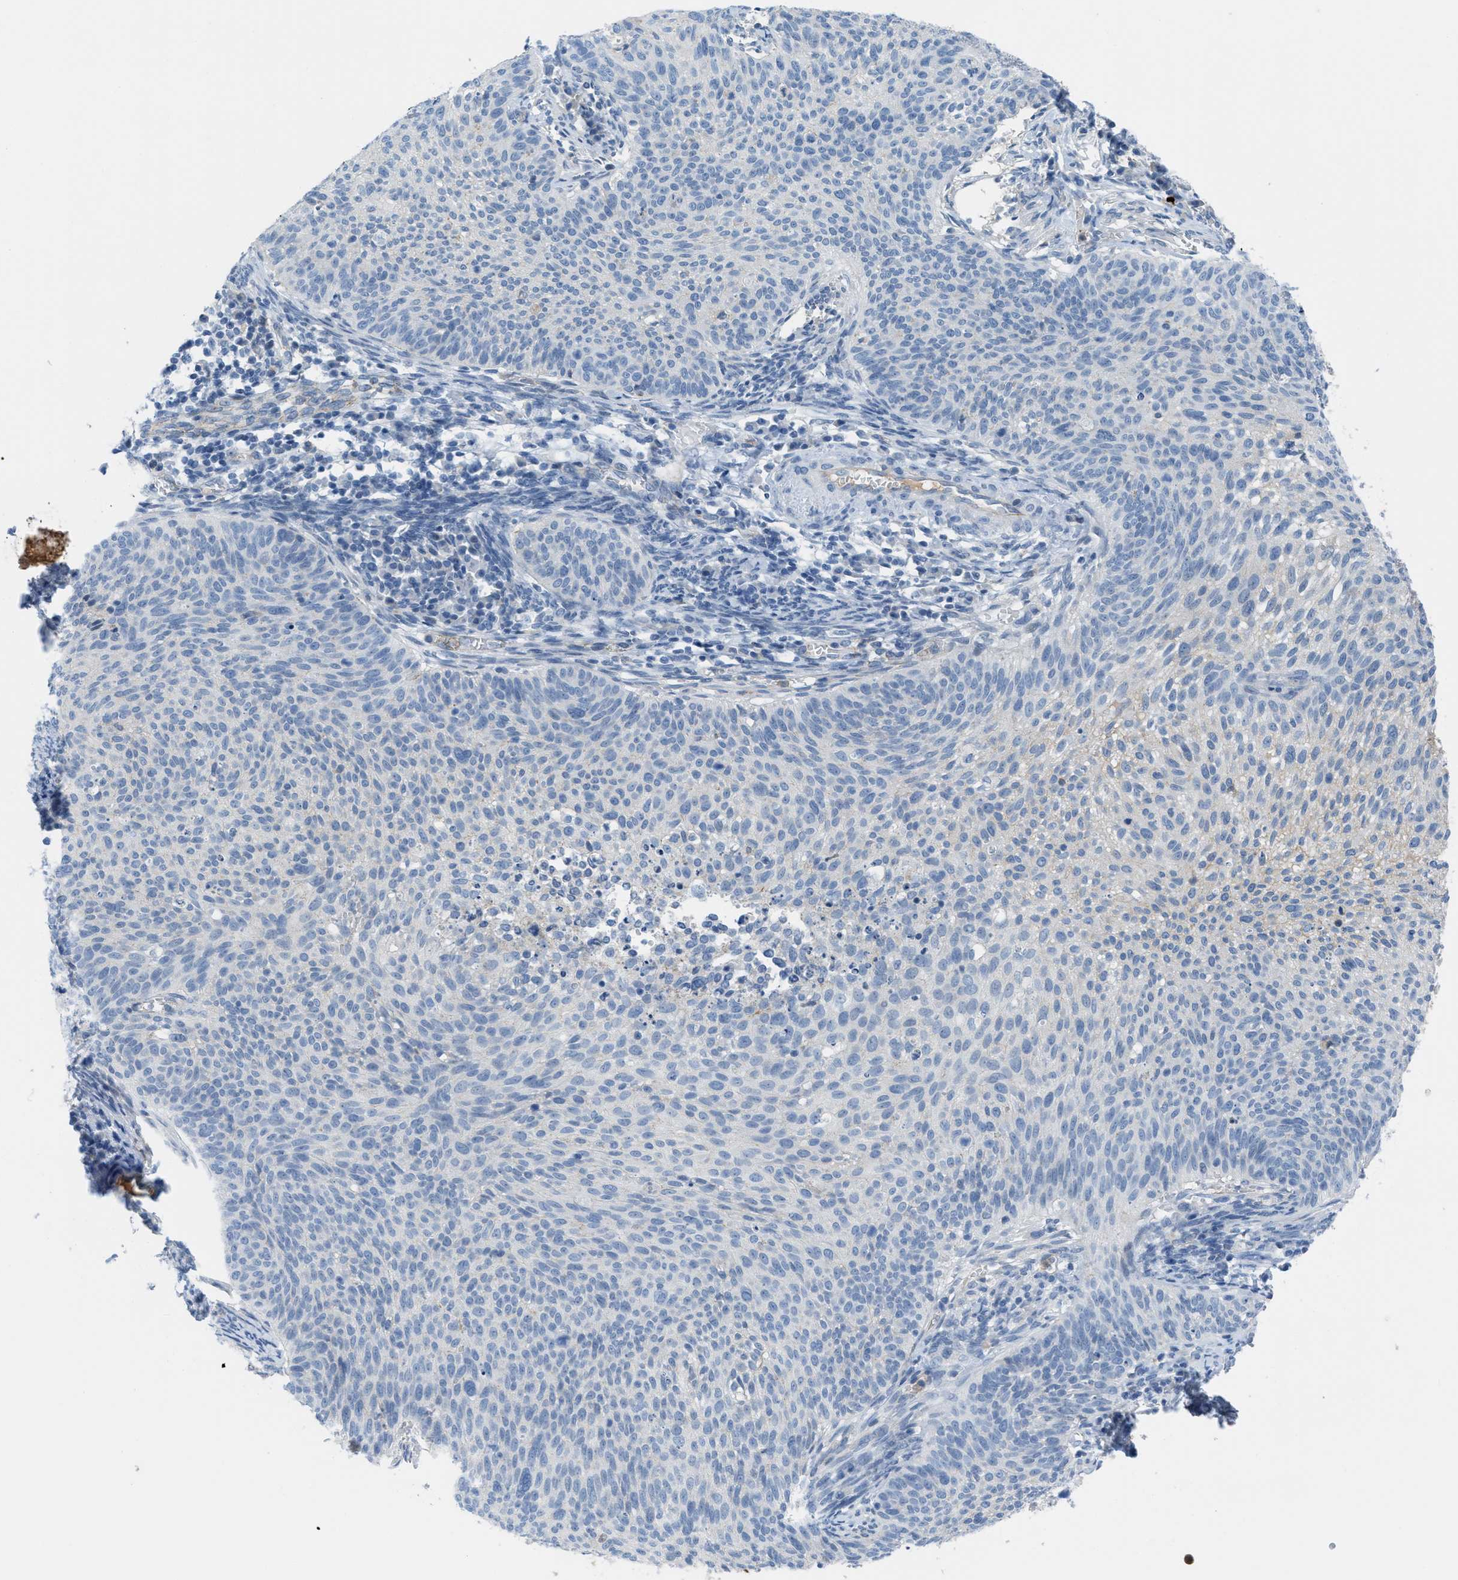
{"staining": {"intensity": "negative", "quantity": "none", "location": "none"}, "tissue": "cervical cancer", "cell_type": "Tumor cells", "image_type": "cancer", "snomed": [{"axis": "morphology", "description": "Squamous cell carcinoma, NOS"}, {"axis": "topography", "description": "Cervix"}], "caption": "Cervical squamous cell carcinoma stained for a protein using immunohistochemistry reveals no positivity tumor cells.", "gene": "CRB3", "patient": {"sex": "female", "age": 70}}